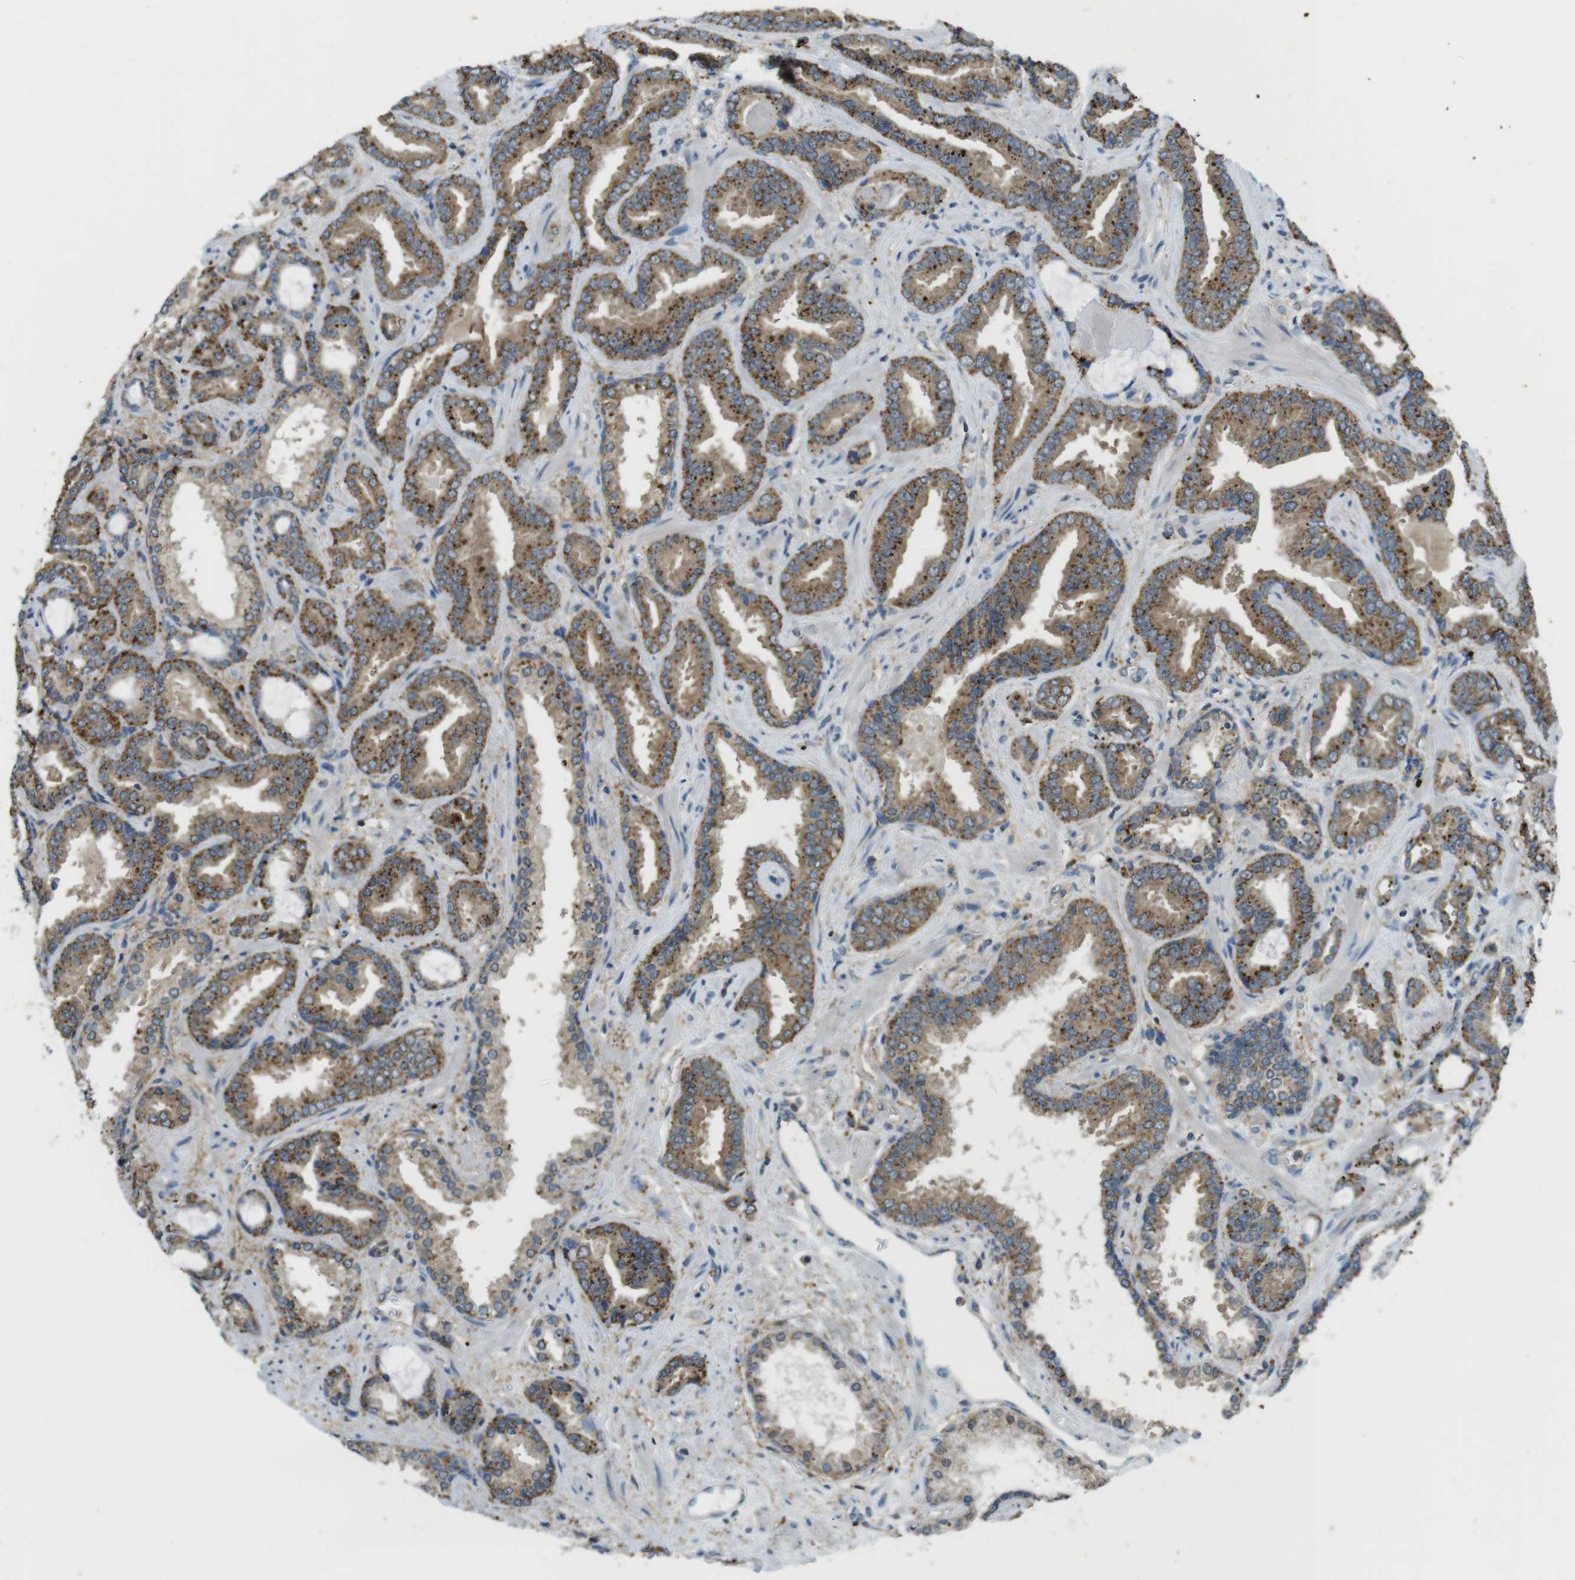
{"staining": {"intensity": "moderate", "quantity": ">75%", "location": "cytoplasmic/membranous"}, "tissue": "prostate cancer", "cell_type": "Tumor cells", "image_type": "cancer", "snomed": [{"axis": "morphology", "description": "Adenocarcinoma, Low grade"}, {"axis": "topography", "description": "Prostate"}], "caption": "Brown immunohistochemical staining in prostate adenocarcinoma (low-grade) demonstrates moderate cytoplasmic/membranous expression in approximately >75% of tumor cells.", "gene": "BRI3BP", "patient": {"sex": "male", "age": 60}}